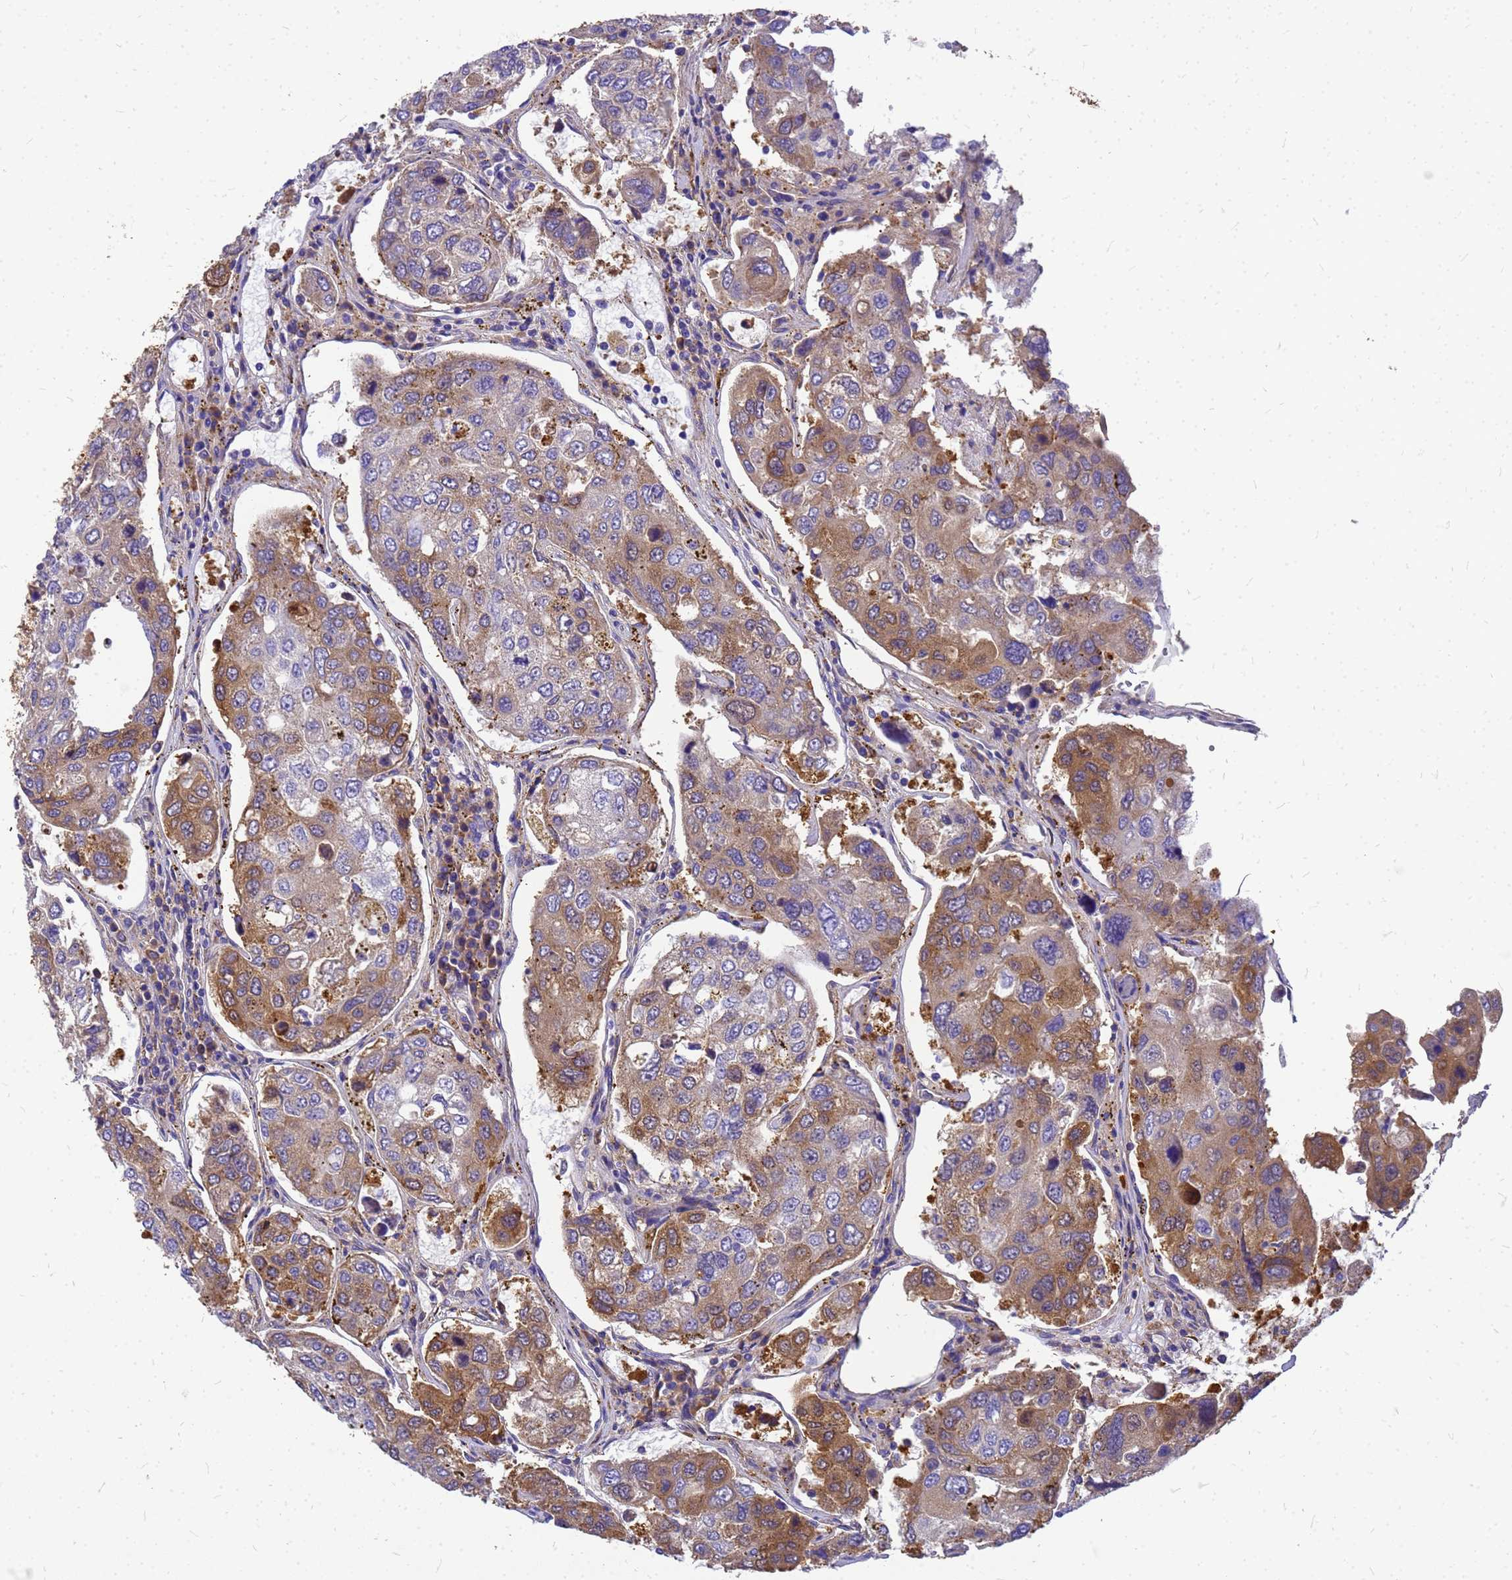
{"staining": {"intensity": "moderate", "quantity": "25%-75%", "location": "cytoplasmic/membranous"}, "tissue": "urothelial cancer", "cell_type": "Tumor cells", "image_type": "cancer", "snomed": [{"axis": "morphology", "description": "Urothelial carcinoma, High grade"}, {"axis": "topography", "description": "Lymph node"}, {"axis": "topography", "description": "Urinary bladder"}], "caption": "Tumor cells display moderate cytoplasmic/membranous expression in about 25%-75% of cells in urothelial cancer. Nuclei are stained in blue.", "gene": "GID4", "patient": {"sex": "male", "age": 51}}